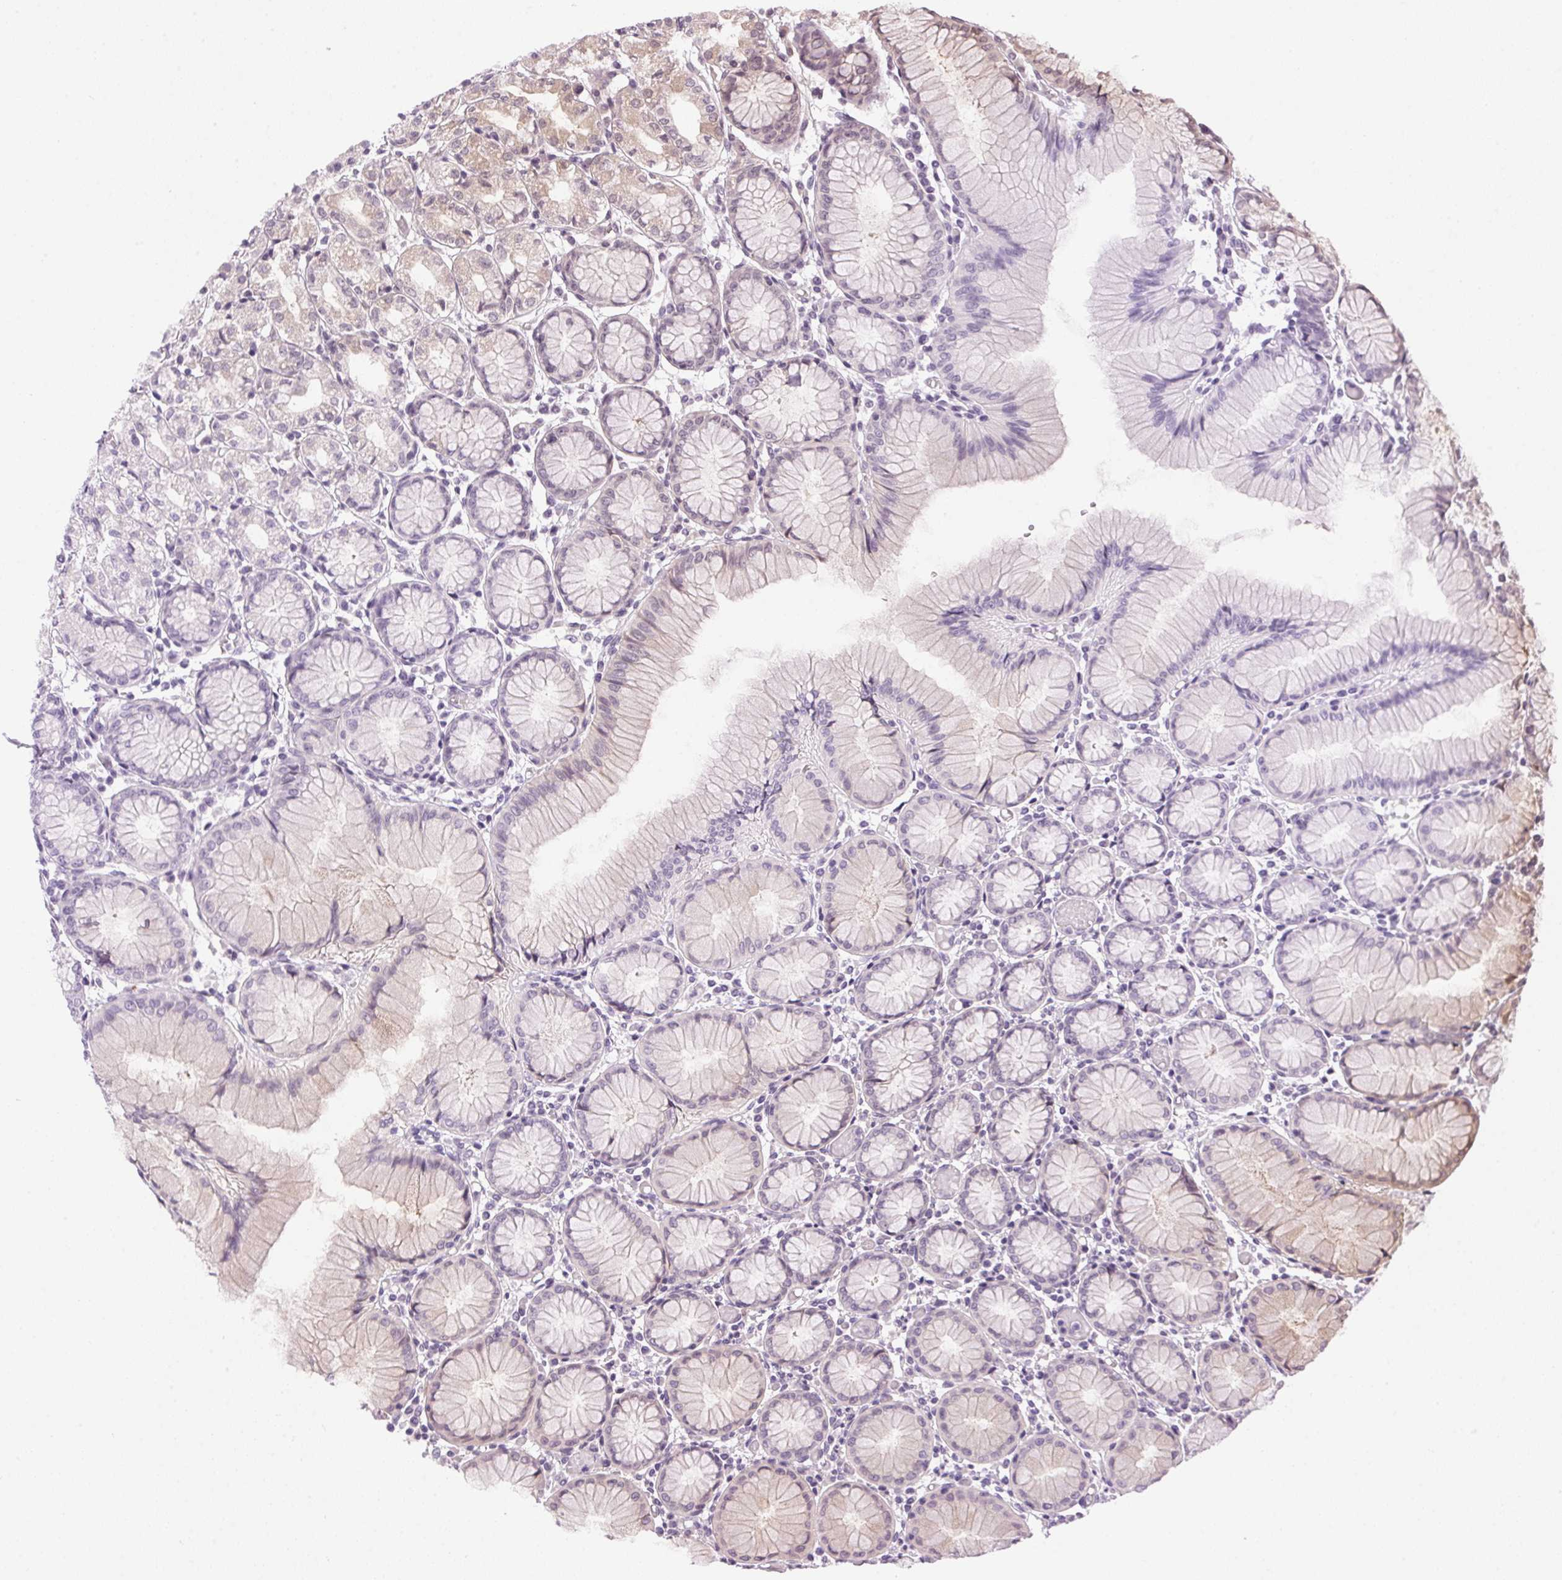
{"staining": {"intensity": "weak", "quantity": "<25%", "location": "cytoplasmic/membranous"}, "tissue": "stomach", "cell_type": "Glandular cells", "image_type": "normal", "snomed": [{"axis": "morphology", "description": "Normal tissue, NOS"}, {"axis": "topography", "description": "Stomach"}], "caption": "Unremarkable stomach was stained to show a protein in brown. There is no significant staining in glandular cells. Nuclei are stained in blue.", "gene": "SP7", "patient": {"sex": "female", "age": 57}}